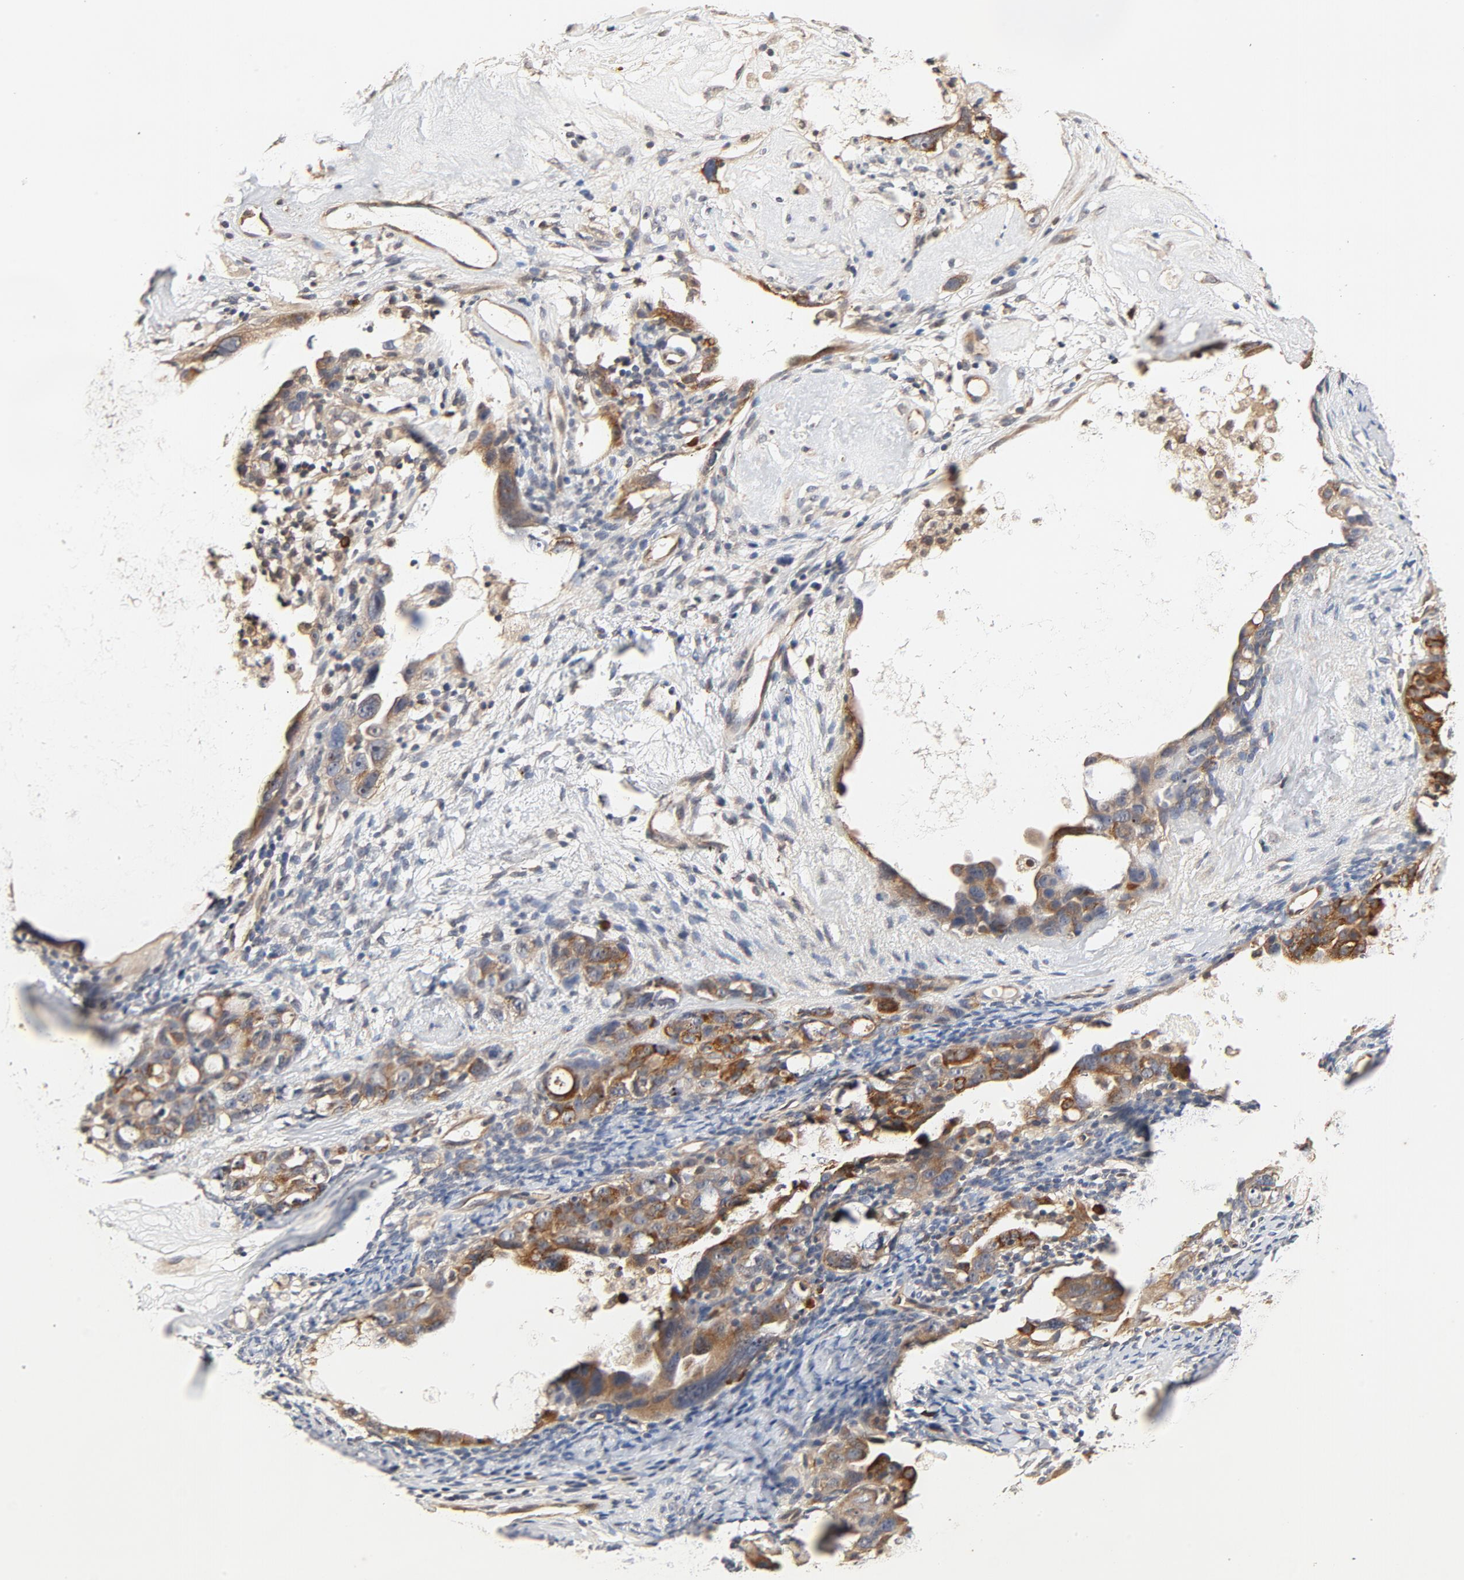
{"staining": {"intensity": "moderate", "quantity": "25%-75%", "location": "cytoplasmic/membranous"}, "tissue": "ovarian cancer", "cell_type": "Tumor cells", "image_type": "cancer", "snomed": [{"axis": "morphology", "description": "Cystadenocarcinoma, serous, NOS"}, {"axis": "topography", "description": "Ovary"}], "caption": "Serous cystadenocarcinoma (ovarian) stained with DAB immunohistochemistry shows medium levels of moderate cytoplasmic/membranous expression in about 25%-75% of tumor cells. Nuclei are stained in blue.", "gene": "UBE2J1", "patient": {"sex": "female", "age": 66}}